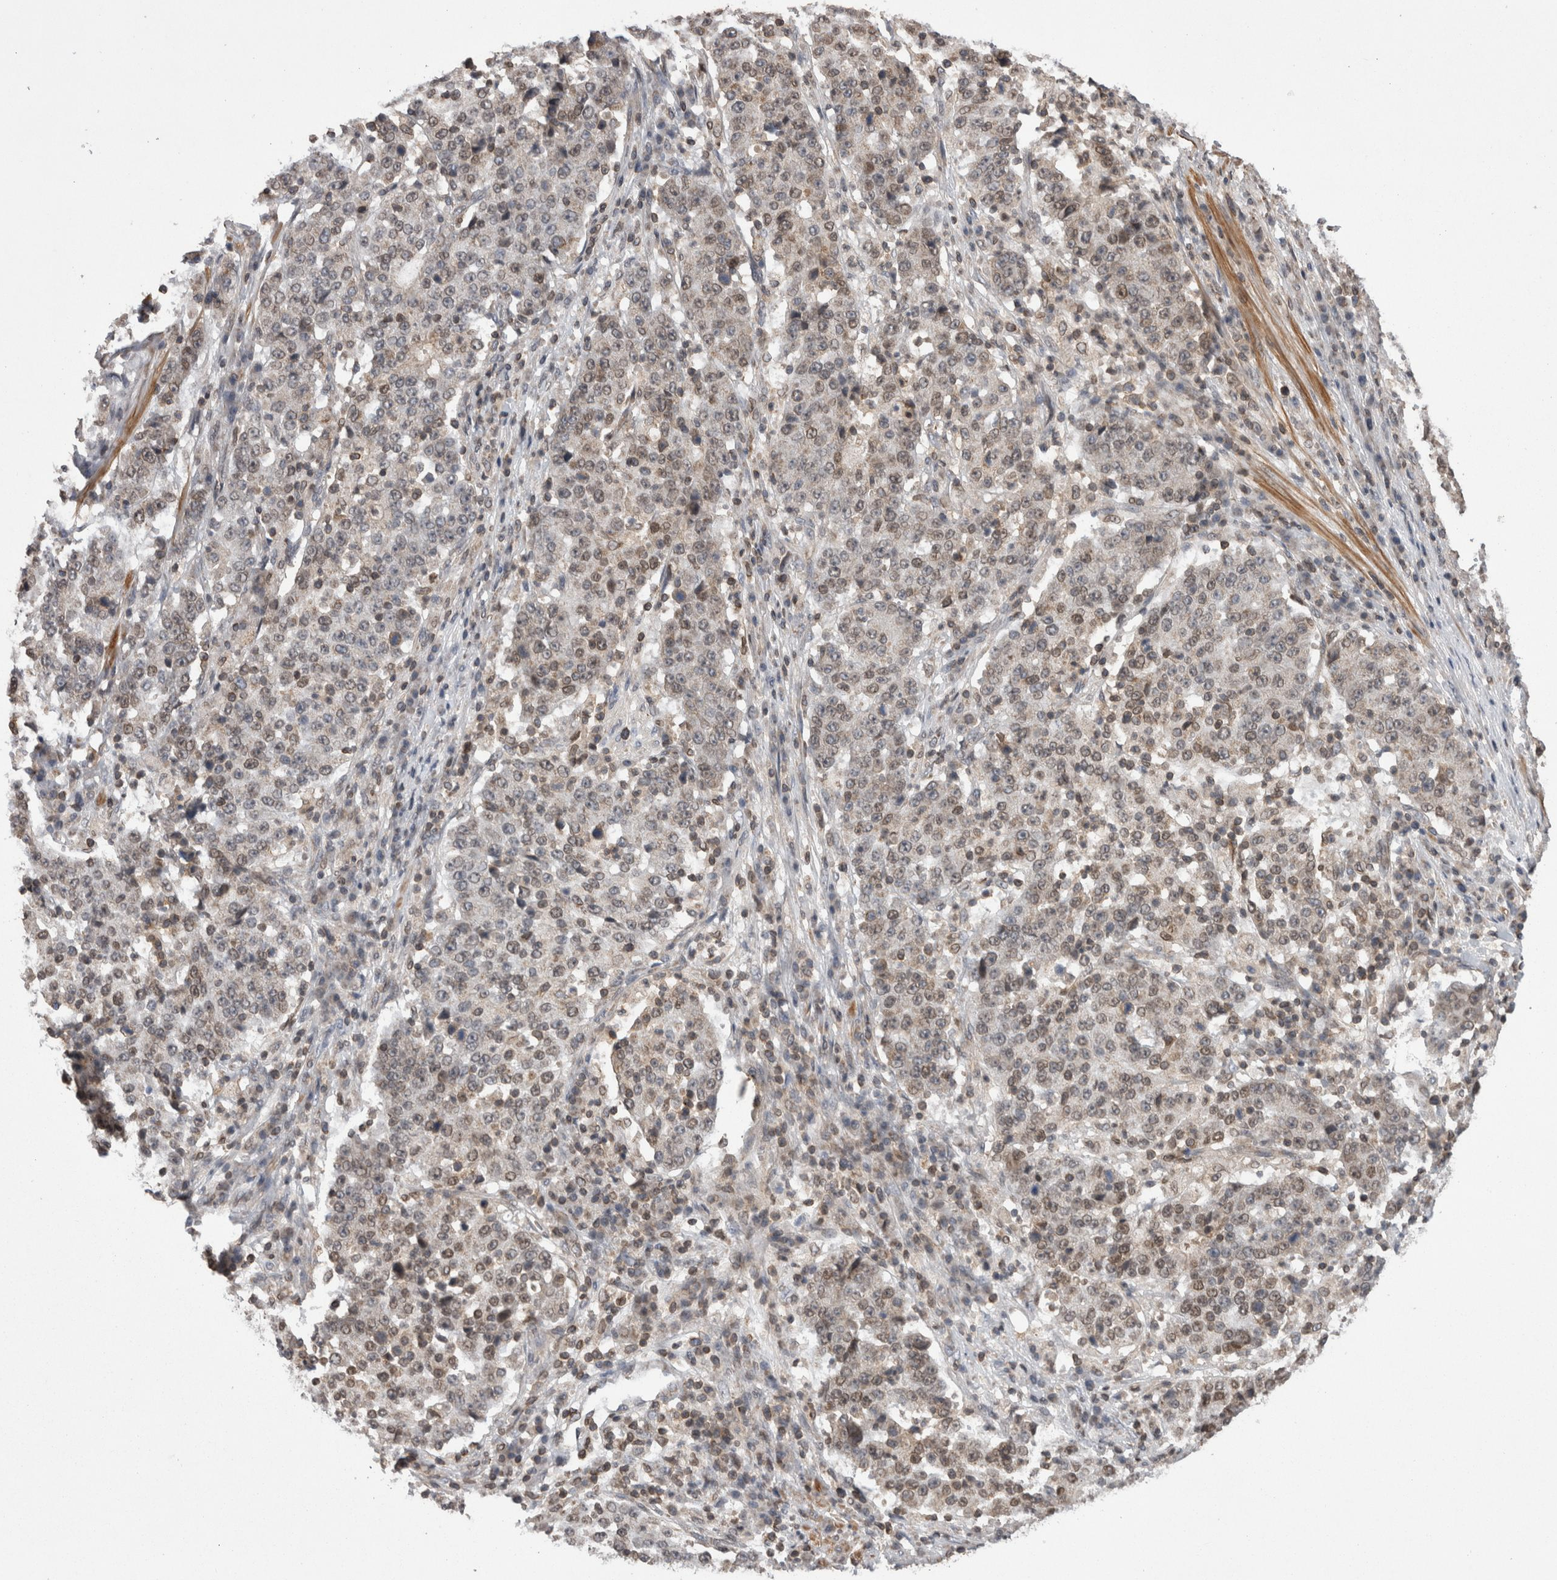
{"staining": {"intensity": "weak", "quantity": "<25%", "location": "nuclear"}, "tissue": "stomach cancer", "cell_type": "Tumor cells", "image_type": "cancer", "snomed": [{"axis": "morphology", "description": "Adenocarcinoma, NOS"}, {"axis": "topography", "description": "Stomach"}], "caption": "Immunohistochemistry image of human stomach cancer (adenocarcinoma) stained for a protein (brown), which shows no staining in tumor cells.", "gene": "DARS2", "patient": {"sex": "male", "age": 59}}